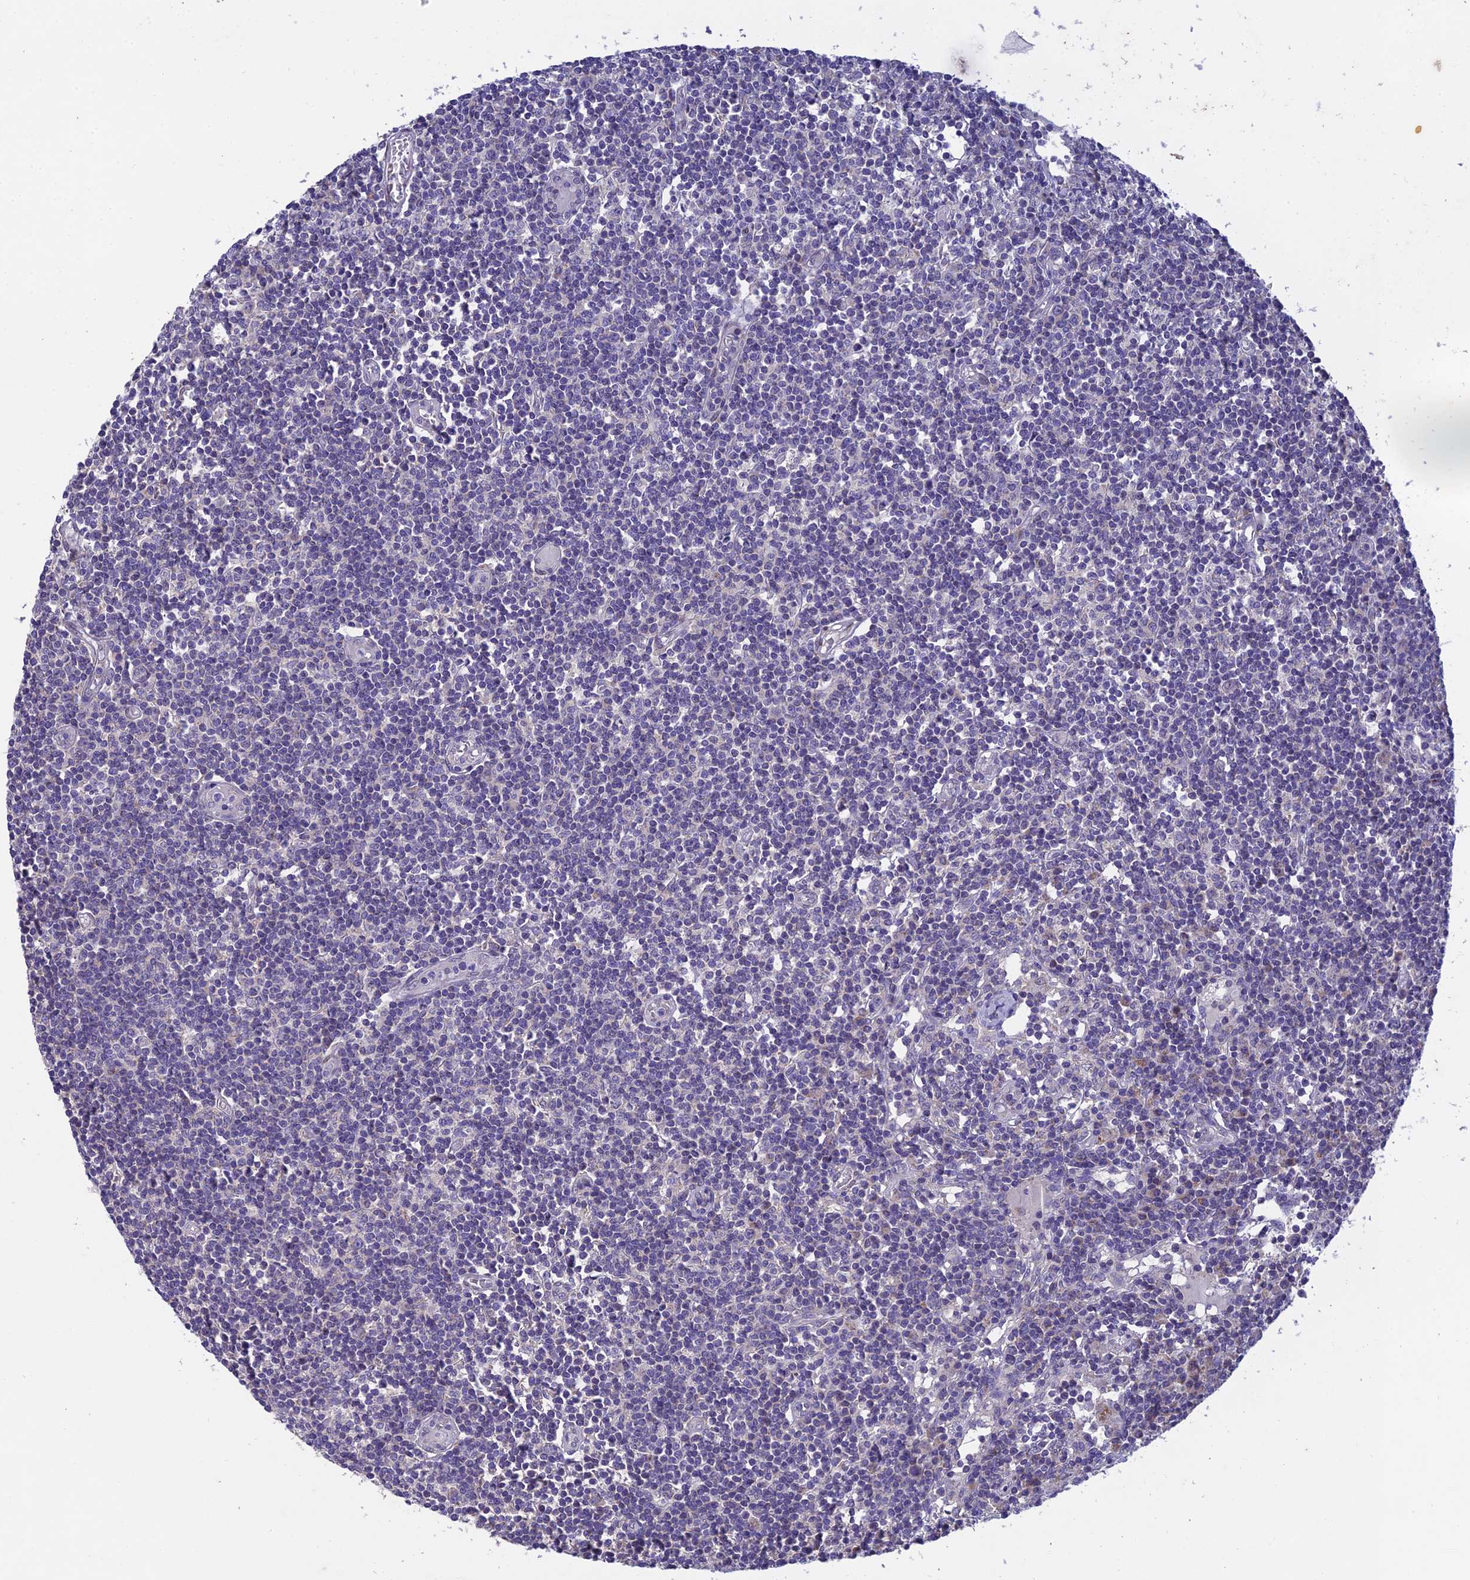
{"staining": {"intensity": "negative", "quantity": "none", "location": "none"}, "tissue": "lymph node", "cell_type": "Germinal center cells", "image_type": "normal", "snomed": [{"axis": "morphology", "description": "Normal tissue, NOS"}, {"axis": "topography", "description": "Lymph node"}], "caption": "DAB (3,3'-diaminobenzidine) immunohistochemical staining of unremarkable lymph node displays no significant positivity in germinal center cells. (DAB (3,3'-diaminobenzidine) immunohistochemistry (IHC), high magnification).", "gene": "MGAT2", "patient": {"sex": "female", "age": 55}}